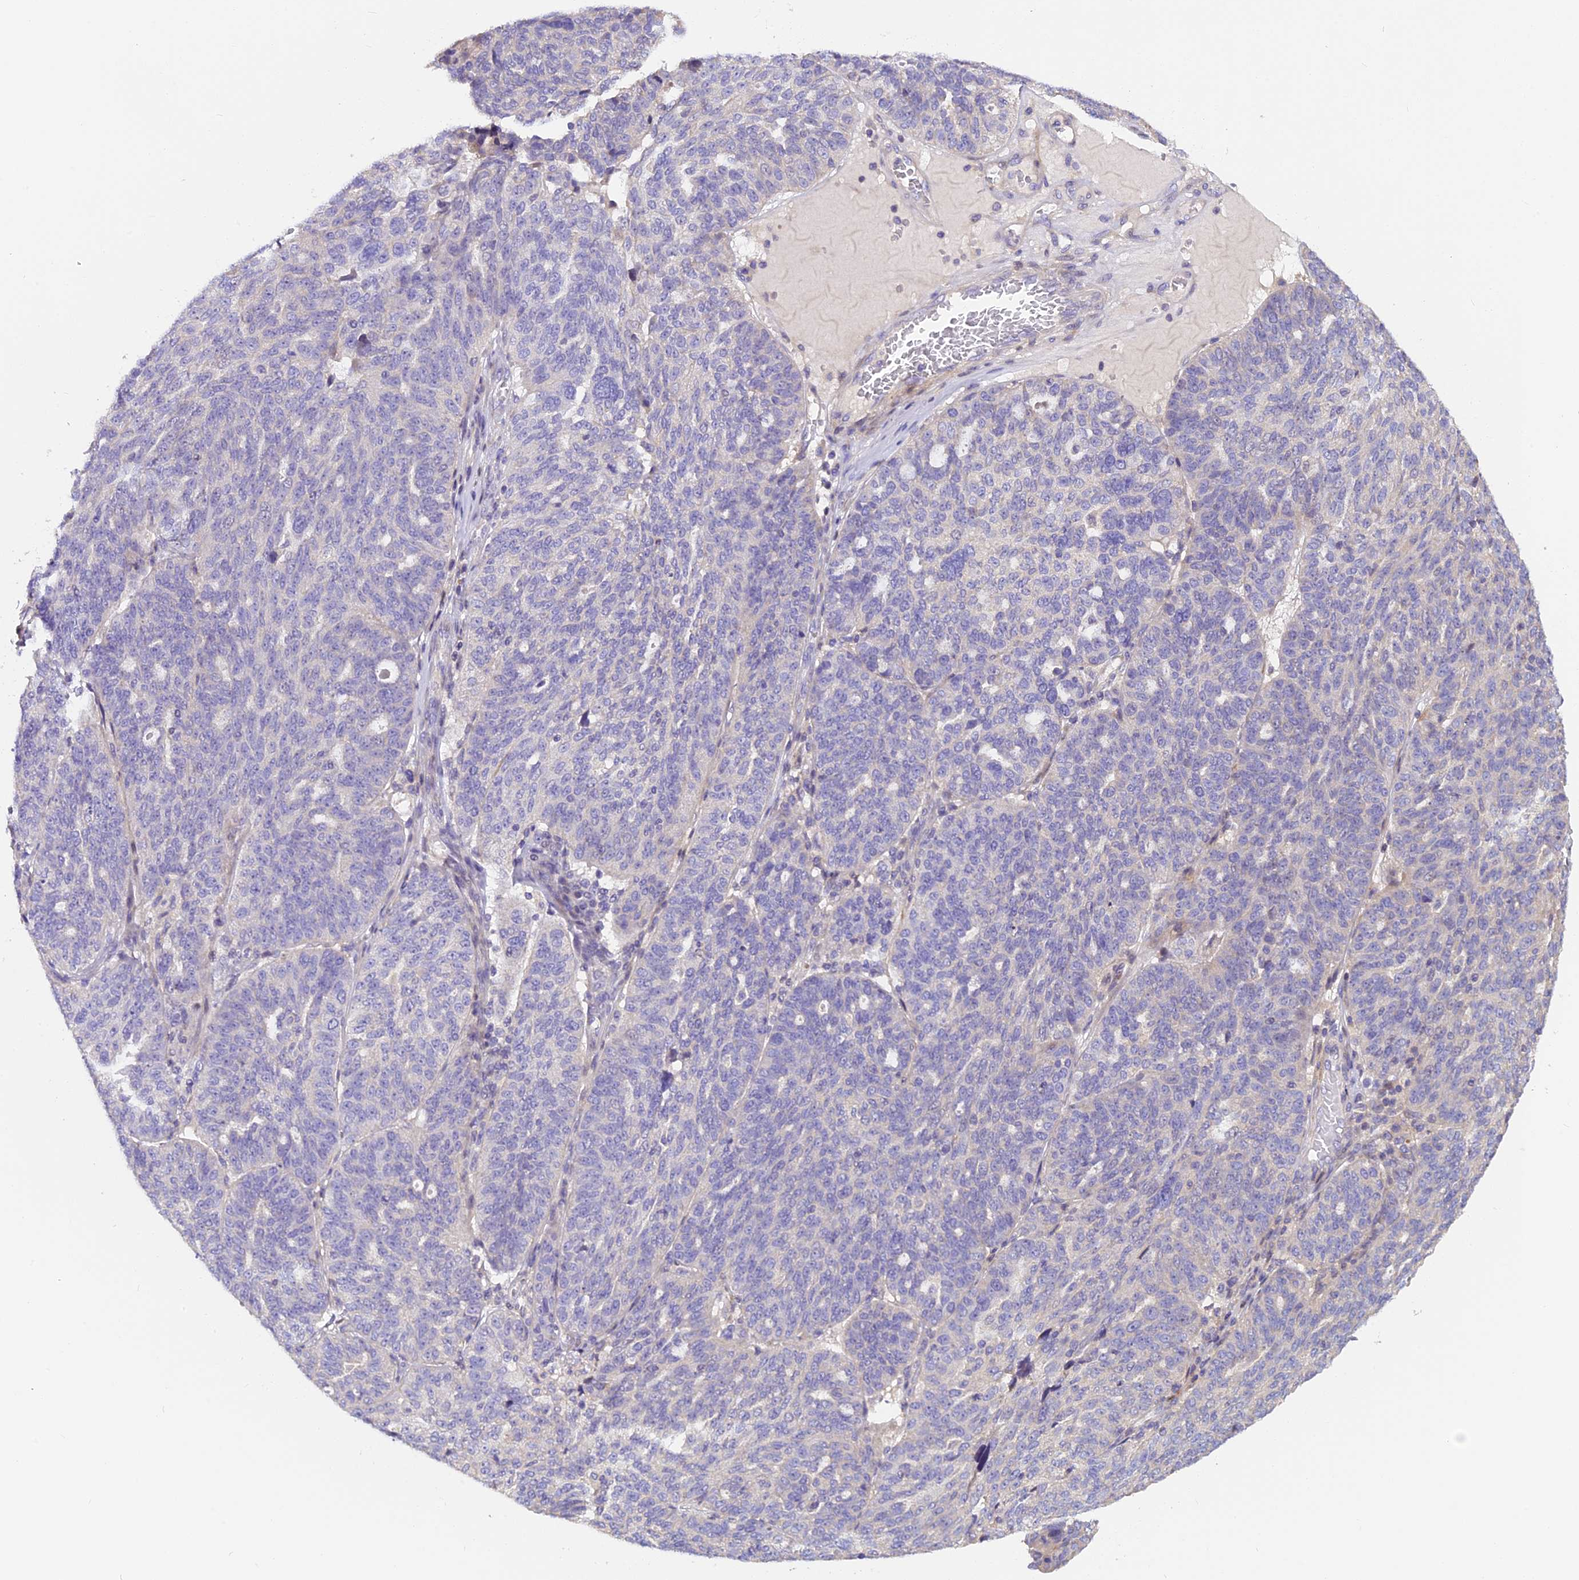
{"staining": {"intensity": "negative", "quantity": "none", "location": "none"}, "tissue": "ovarian cancer", "cell_type": "Tumor cells", "image_type": "cancer", "snomed": [{"axis": "morphology", "description": "Cystadenocarcinoma, serous, NOS"}, {"axis": "topography", "description": "Ovary"}], "caption": "High power microscopy micrograph of an immunohistochemistry micrograph of serous cystadenocarcinoma (ovarian), revealing no significant expression in tumor cells.", "gene": "FAM98C", "patient": {"sex": "female", "age": 59}}